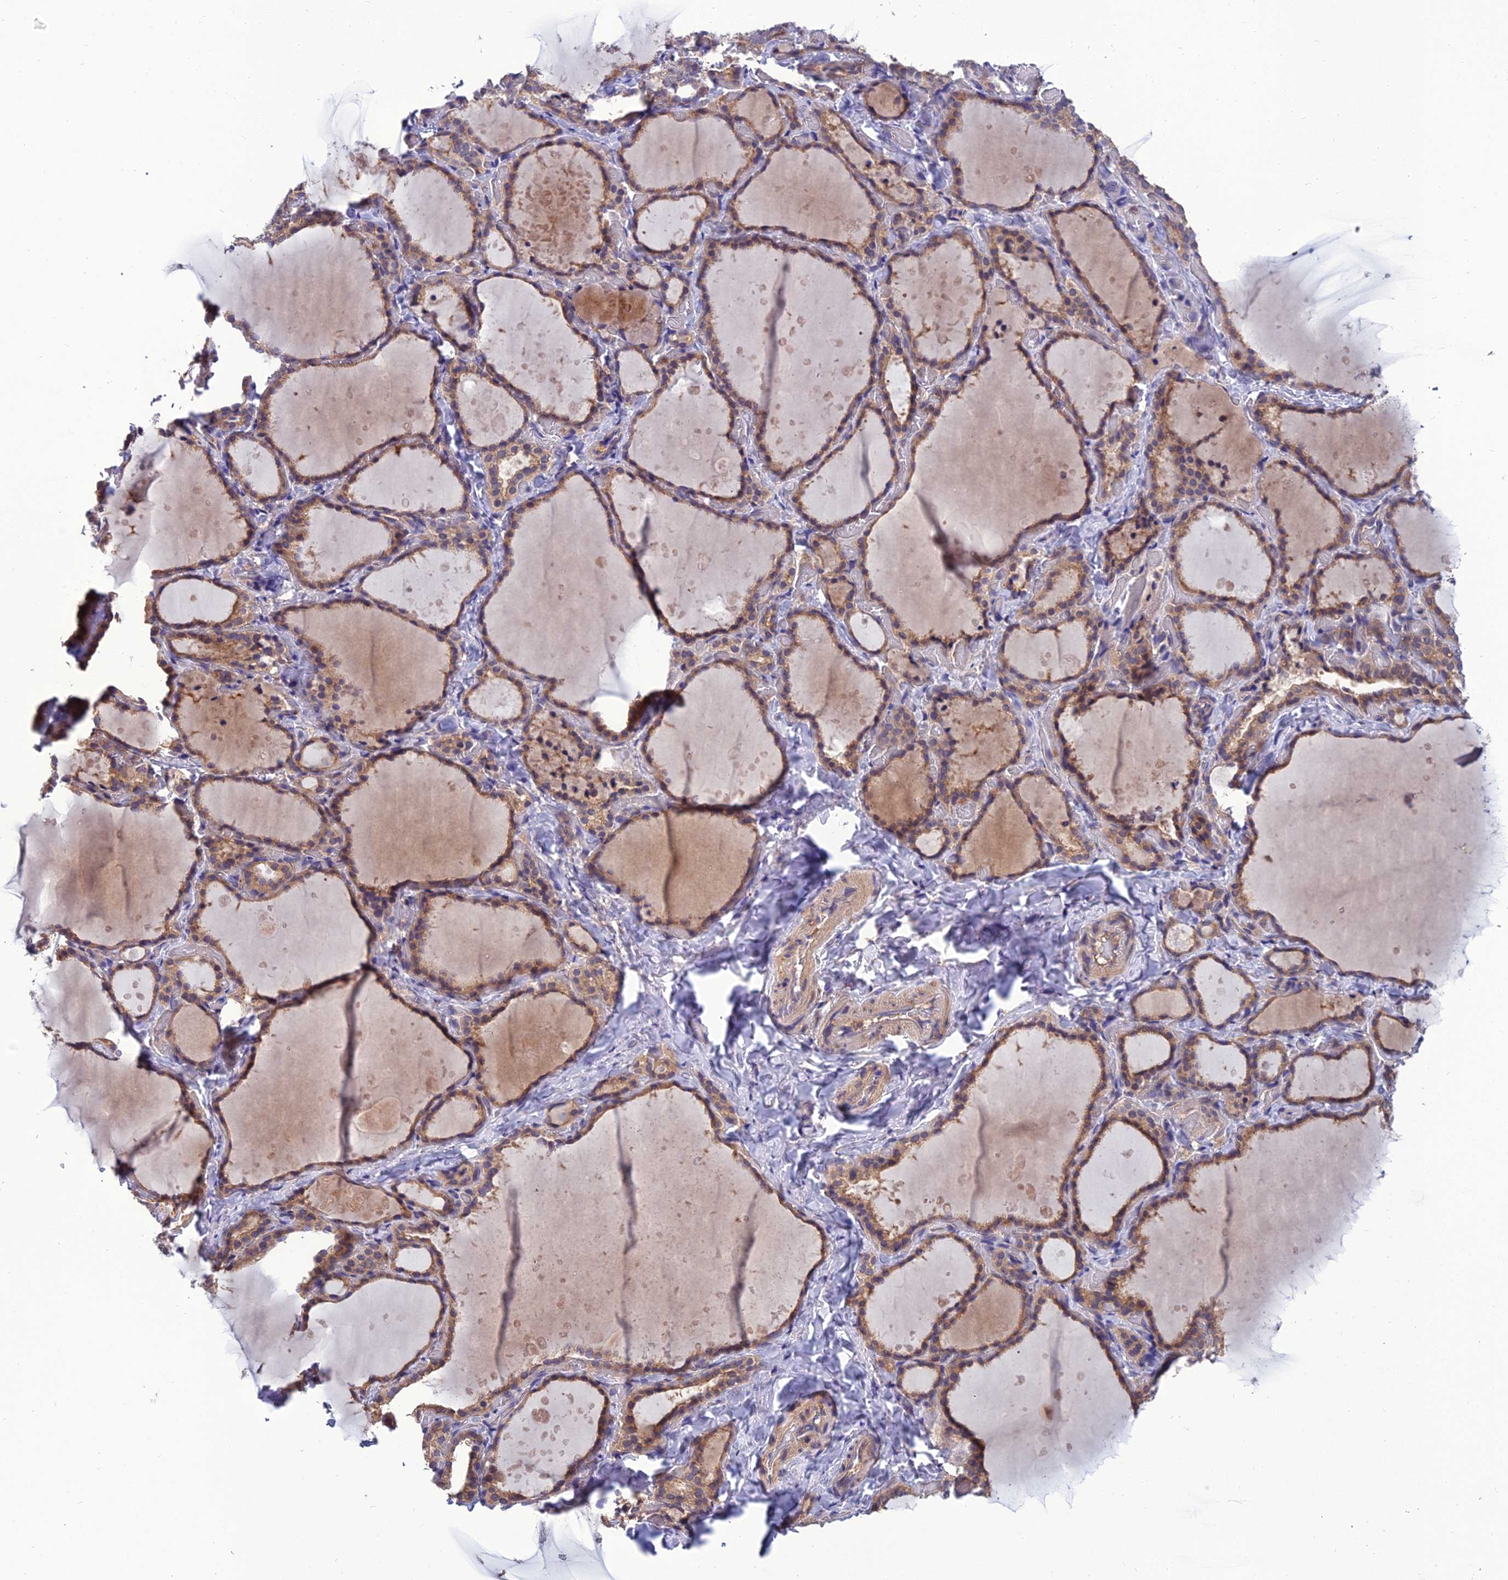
{"staining": {"intensity": "moderate", "quantity": "25%-75%", "location": "cytoplasmic/membranous"}, "tissue": "thyroid gland", "cell_type": "Glandular cells", "image_type": "normal", "snomed": [{"axis": "morphology", "description": "Normal tissue, NOS"}, {"axis": "topography", "description": "Thyroid gland"}], "caption": "IHC of unremarkable human thyroid gland shows medium levels of moderate cytoplasmic/membranous expression in about 25%-75% of glandular cells. Nuclei are stained in blue.", "gene": "UMAD1", "patient": {"sex": "female", "age": 44}}